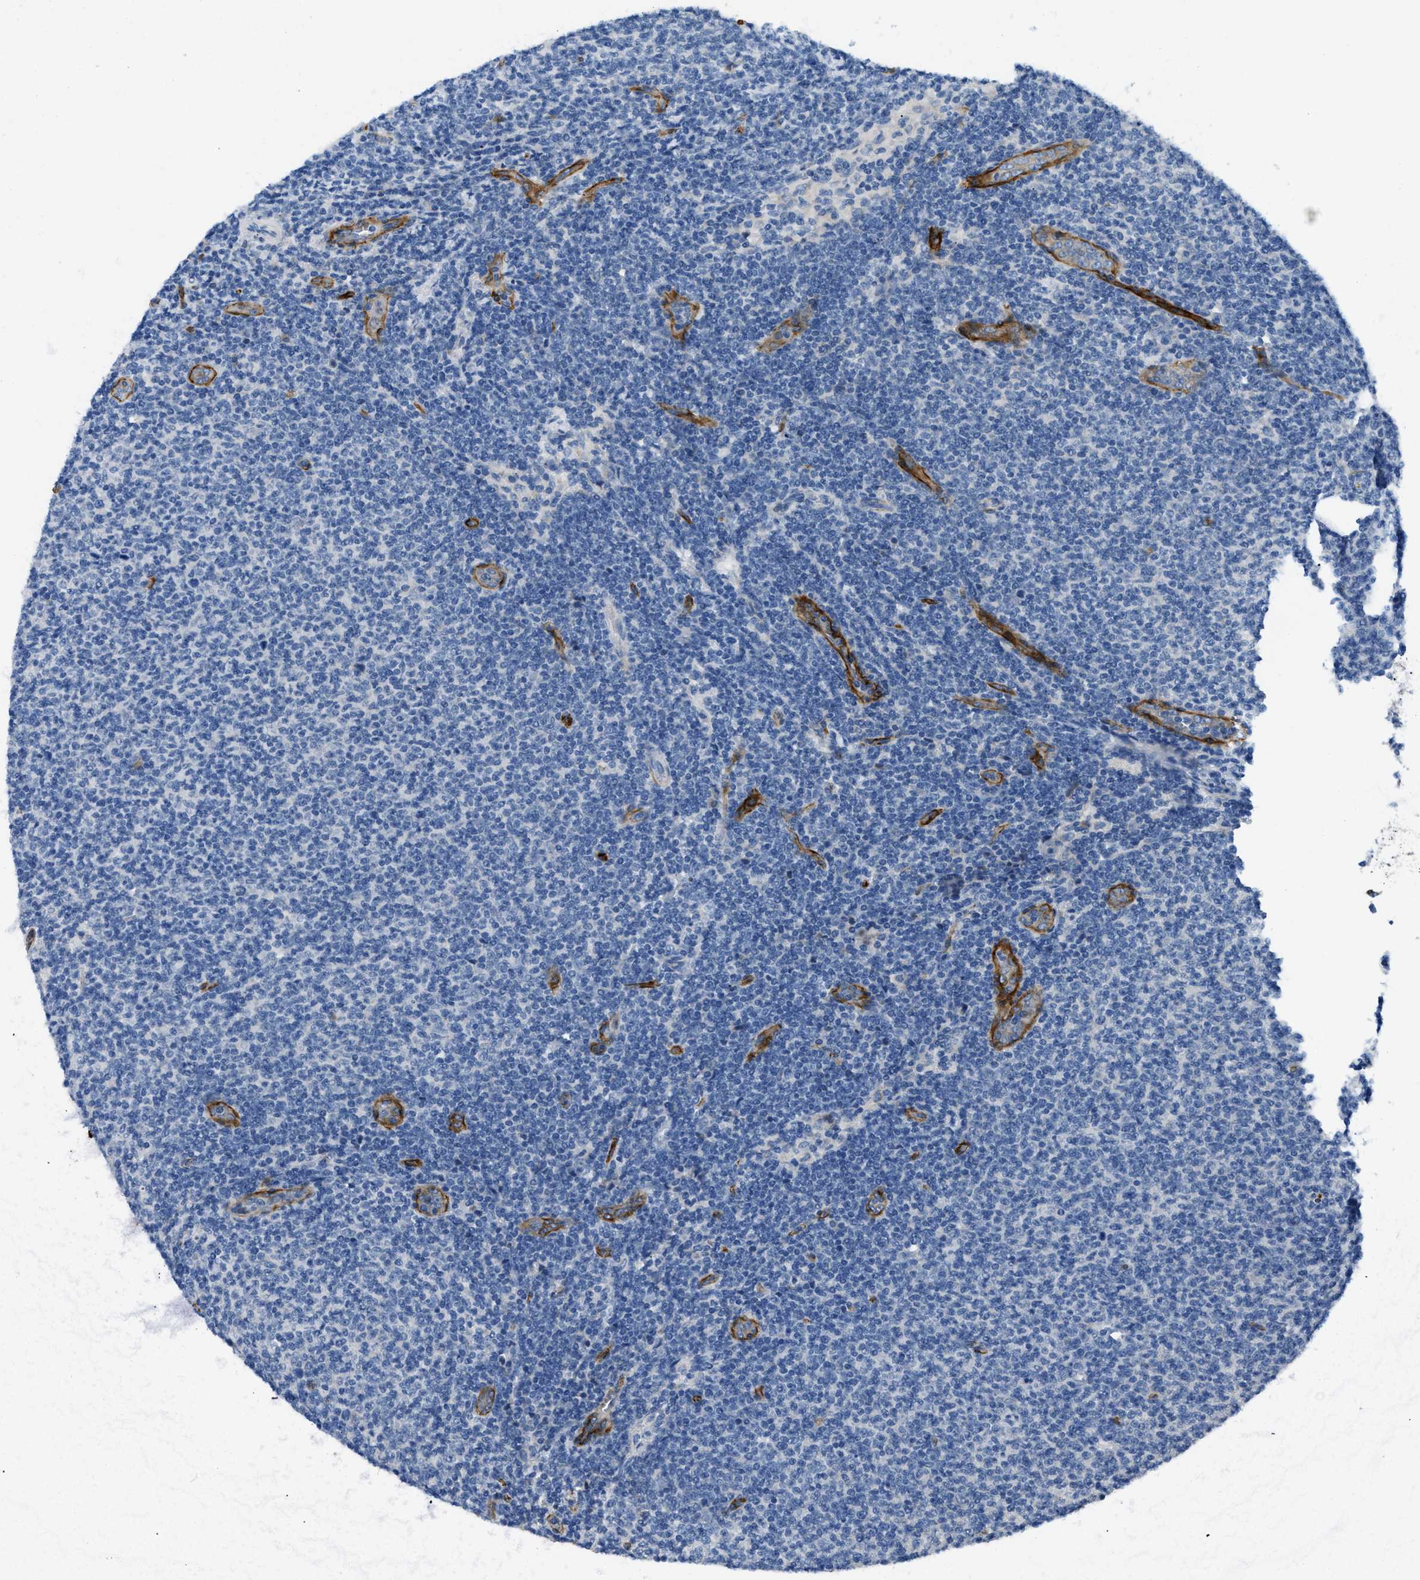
{"staining": {"intensity": "negative", "quantity": "none", "location": "none"}, "tissue": "lymphoma", "cell_type": "Tumor cells", "image_type": "cancer", "snomed": [{"axis": "morphology", "description": "Malignant lymphoma, non-Hodgkin's type, Low grade"}, {"axis": "topography", "description": "Lymph node"}], "caption": "Tumor cells show no significant expression in lymphoma.", "gene": "COL15A1", "patient": {"sex": "male", "age": 66}}